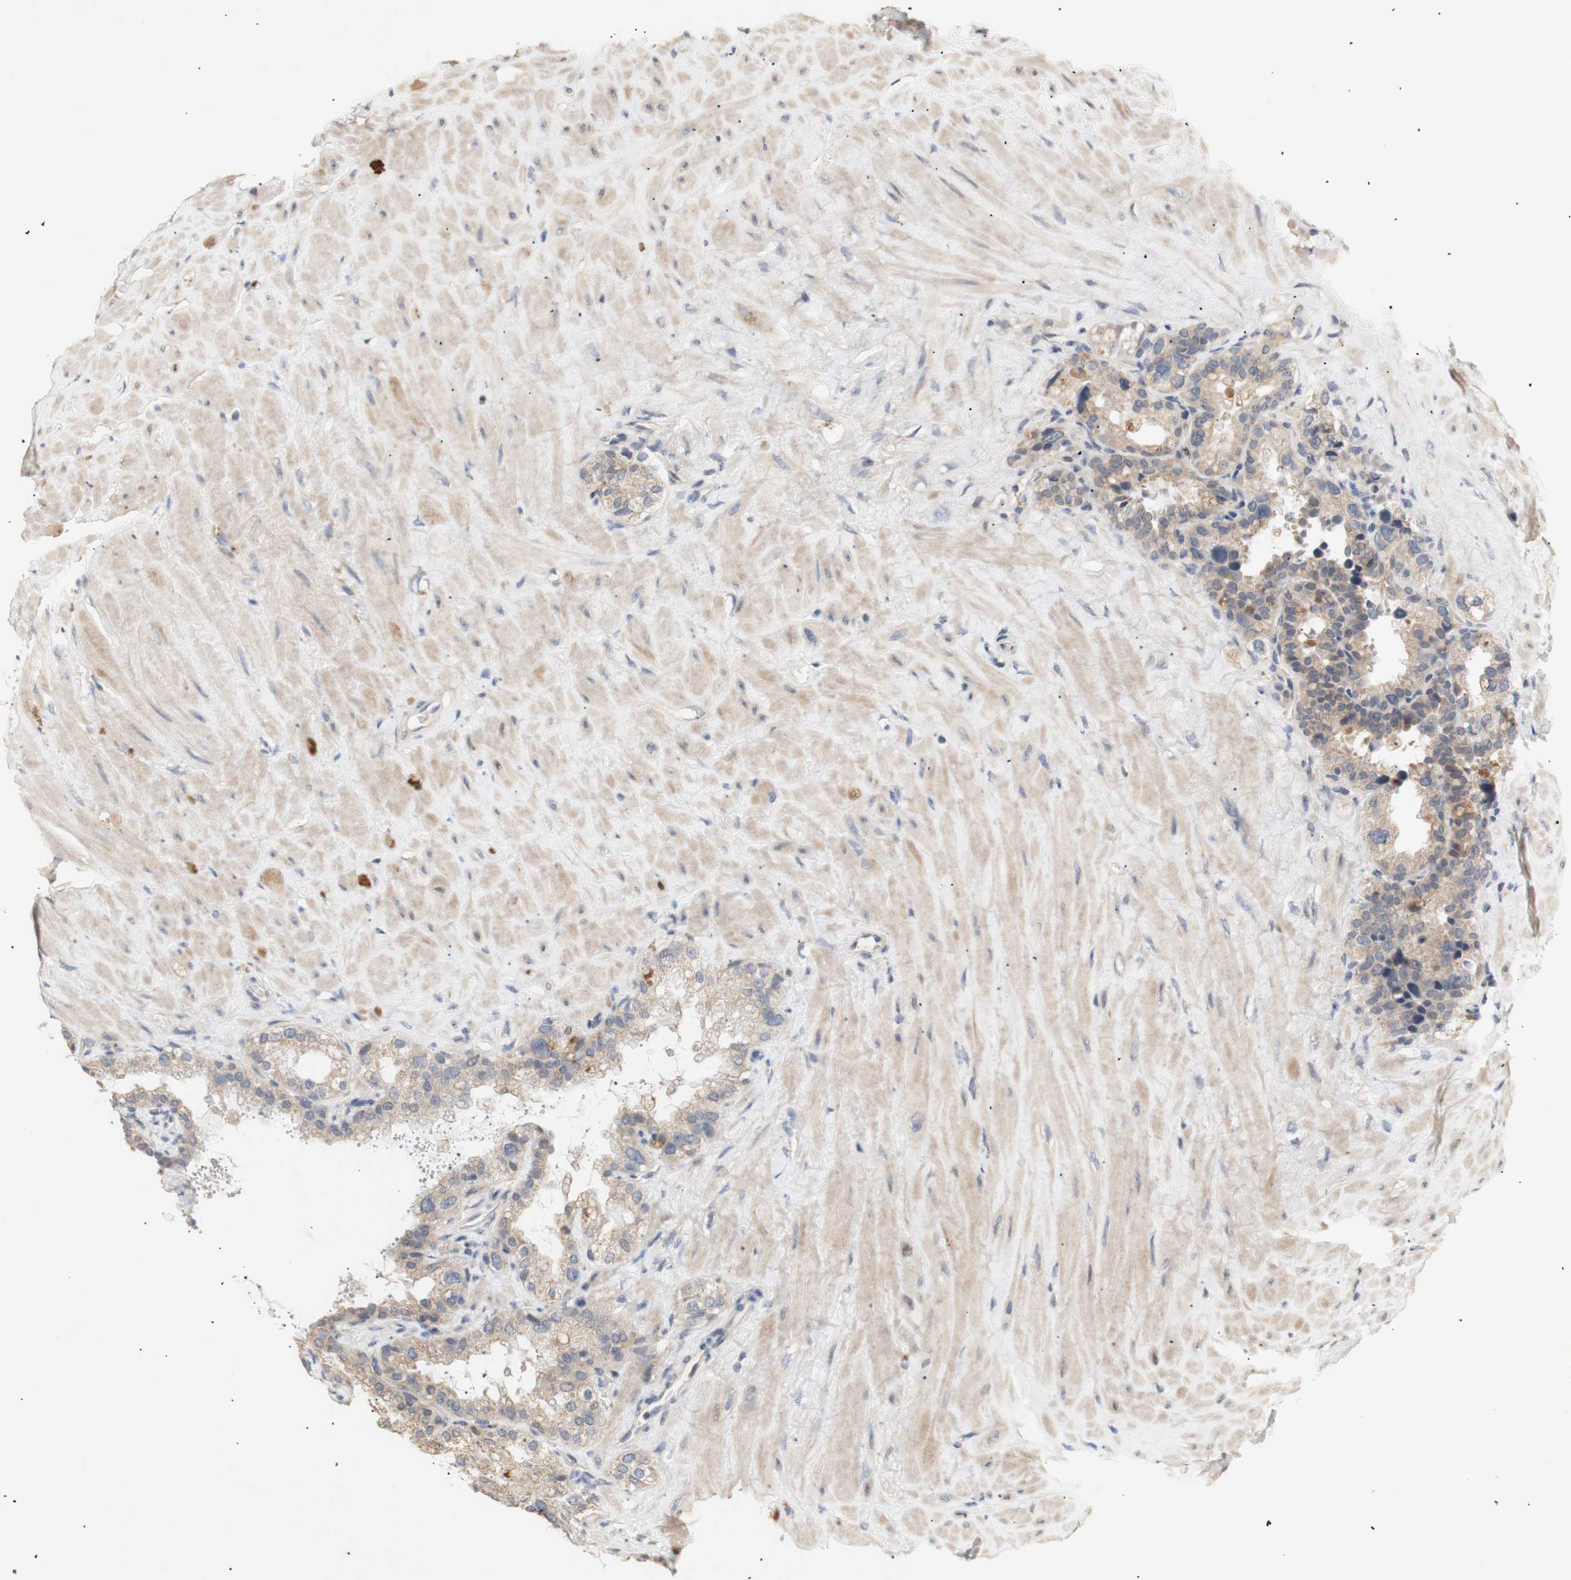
{"staining": {"intensity": "weak", "quantity": ">75%", "location": "cytoplasmic/membranous"}, "tissue": "seminal vesicle", "cell_type": "Glandular cells", "image_type": "normal", "snomed": [{"axis": "morphology", "description": "Normal tissue, NOS"}, {"axis": "topography", "description": "Seminal veicle"}], "caption": "Immunohistochemical staining of normal human seminal vesicle demonstrates weak cytoplasmic/membranous protein expression in about >75% of glandular cells. The protein is shown in brown color, while the nuclei are stained blue.", "gene": "FOSB", "patient": {"sex": "male", "age": 68}}